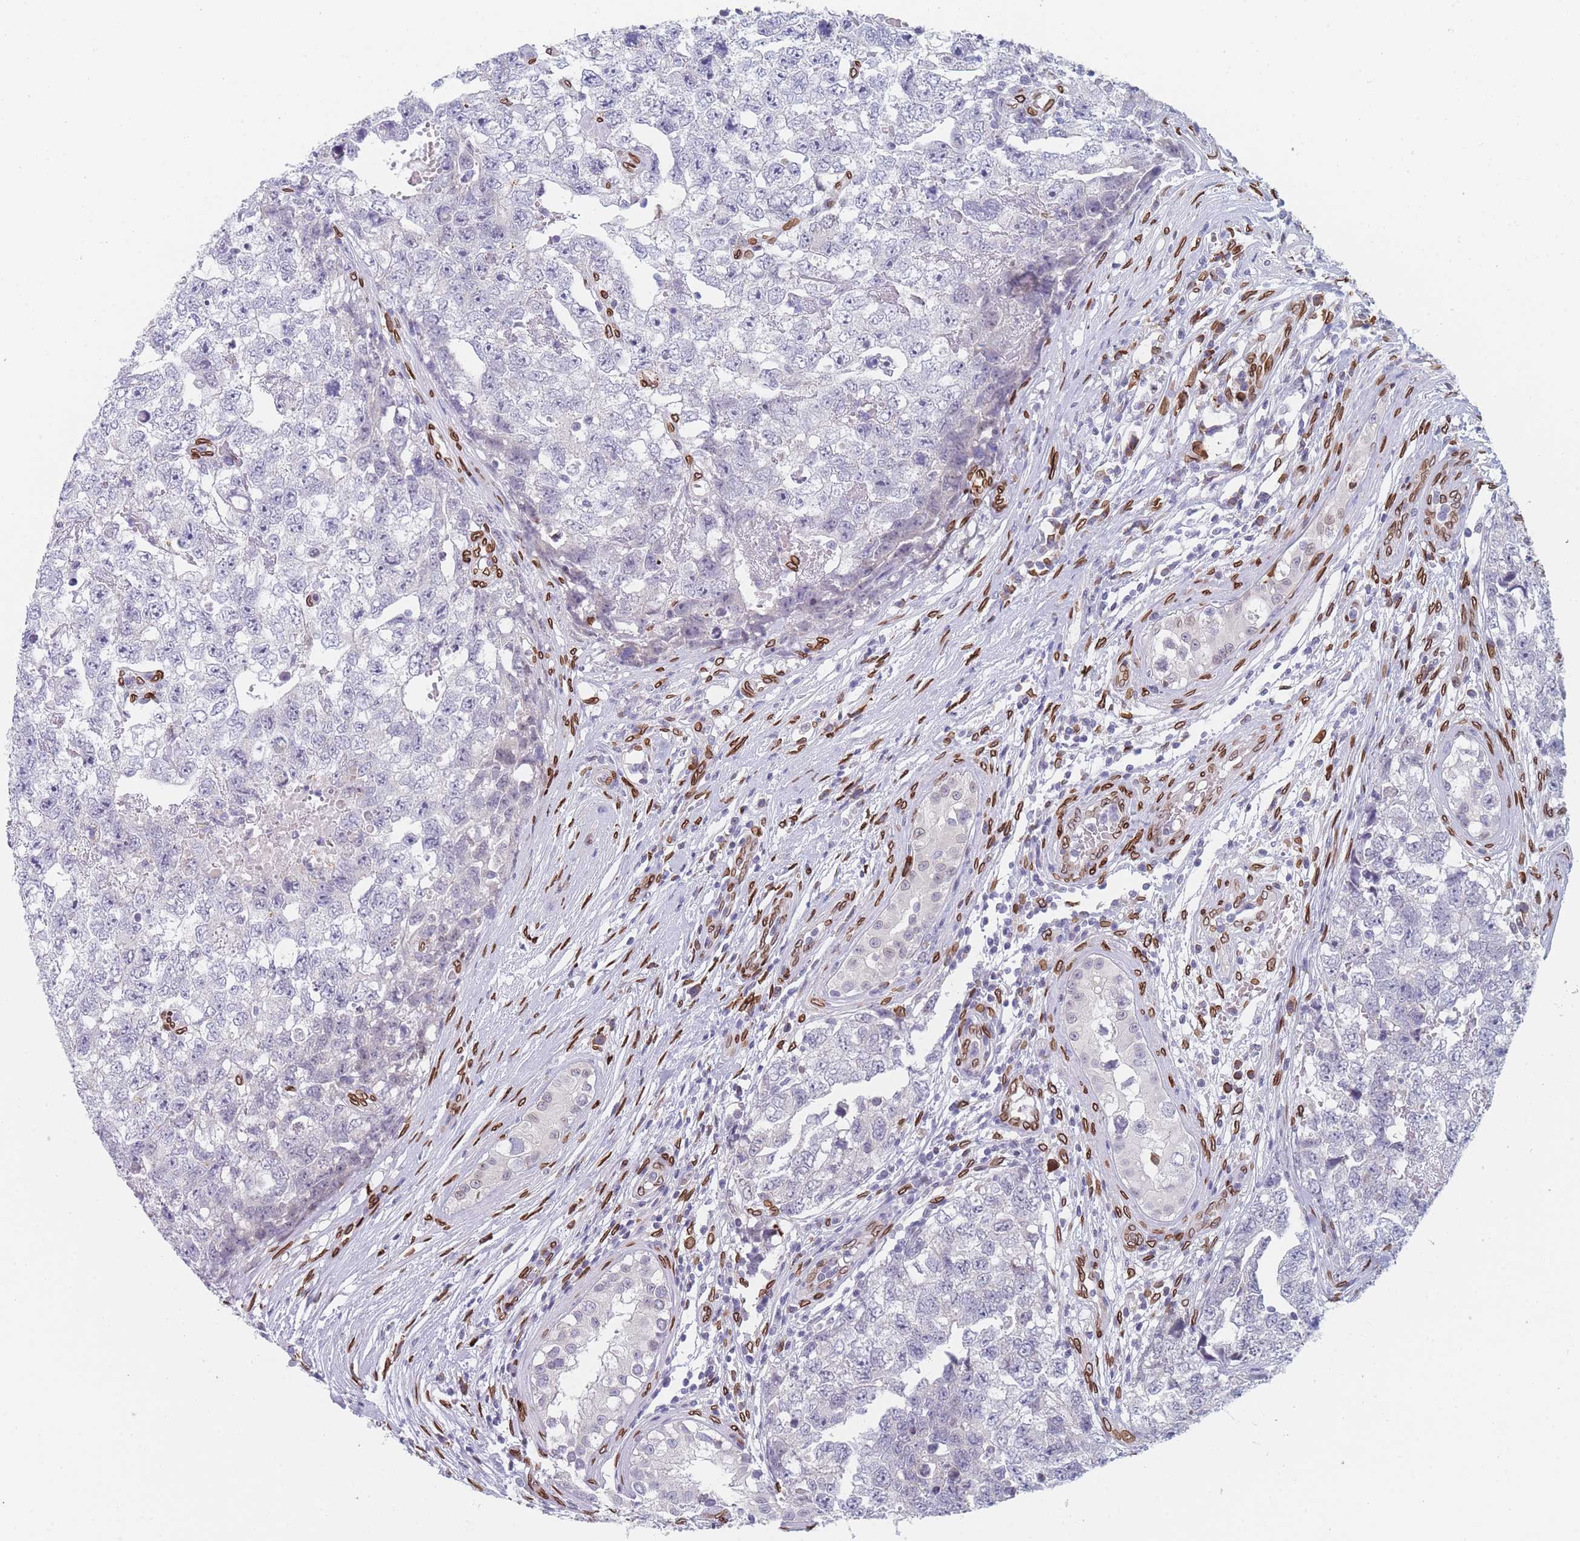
{"staining": {"intensity": "negative", "quantity": "none", "location": "none"}, "tissue": "testis cancer", "cell_type": "Tumor cells", "image_type": "cancer", "snomed": [{"axis": "morphology", "description": "Carcinoma, Embryonal, NOS"}, {"axis": "topography", "description": "Testis"}], "caption": "IHC photomicrograph of testis embryonal carcinoma stained for a protein (brown), which displays no expression in tumor cells.", "gene": "ZBTB1", "patient": {"sex": "male", "age": 22}}